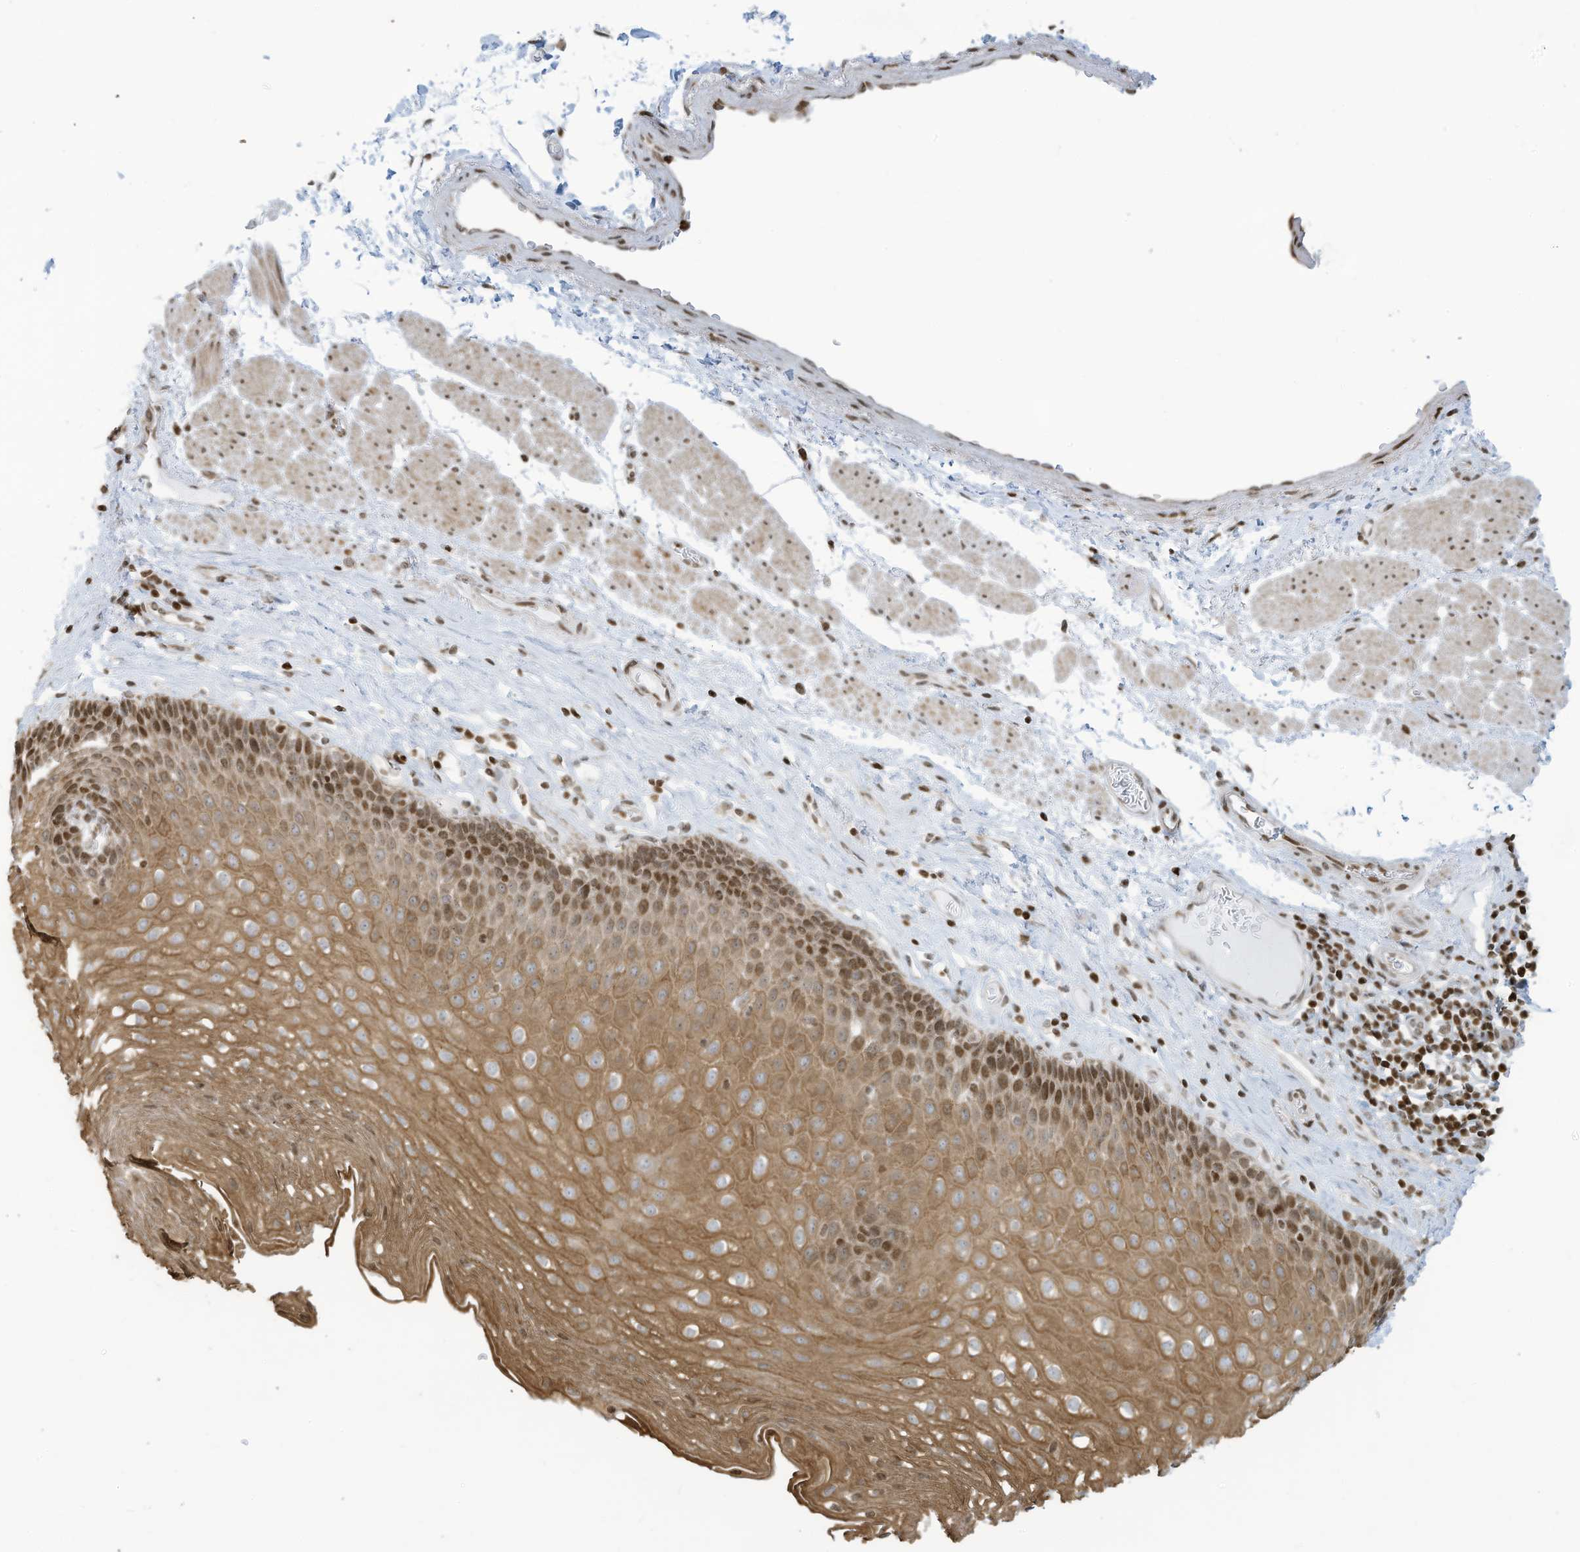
{"staining": {"intensity": "moderate", "quantity": ">75%", "location": "cytoplasmic/membranous,nuclear"}, "tissue": "esophagus", "cell_type": "Squamous epithelial cells", "image_type": "normal", "snomed": [{"axis": "morphology", "description": "Normal tissue, NOS"}, {"axis": "topography", "description": "Esophagus"}], "caption": "About >75% of squamous epithelial cells in normal esophagus reveal moderate cytoplasmic/membranous,nuclear protein positivity as visualized by brown immunohistochemical staining.", "gene": "ADI1", "patient": {"sex": "female", "age": 66}}